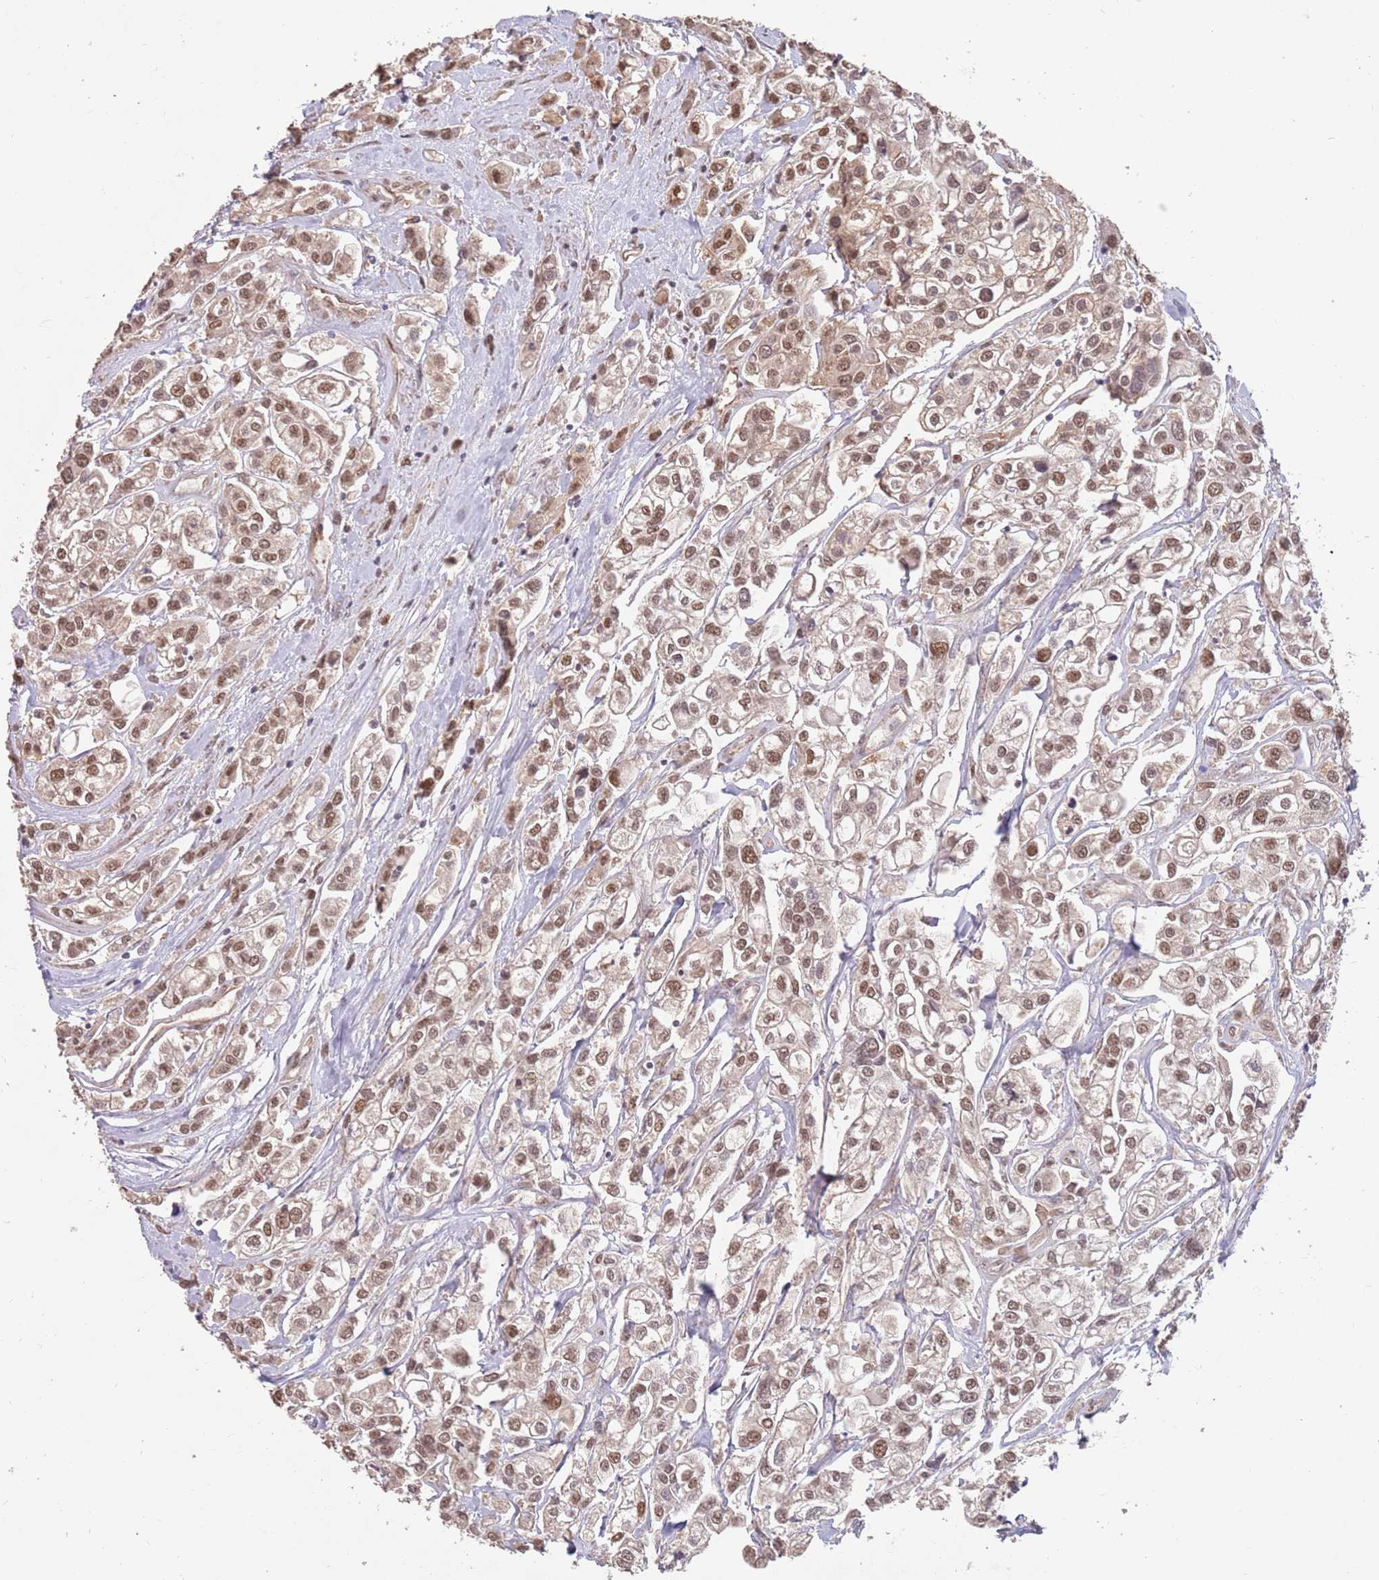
{"staining": {"intensity": "moderate", "quantity": "25%-75%", "location": "nuclear"}, "tissue": "urothelial cancer", "cell_type": "Tumor cells", "image_type": "cancer", "snomed": [{"axis": "morphology", "description": "Urothelial carcinoma, High grade"}, {"axis": "topography", "description": "Urinary bladder"}], "caption": "Moderate nuclear positivity for a protein is appreciated in approximately 25%-75% of tumor cells of urothelial cancer using immunohistochemistry.", "gene": "RFXANK", "patient": {"sex": "male", "age": 67}}